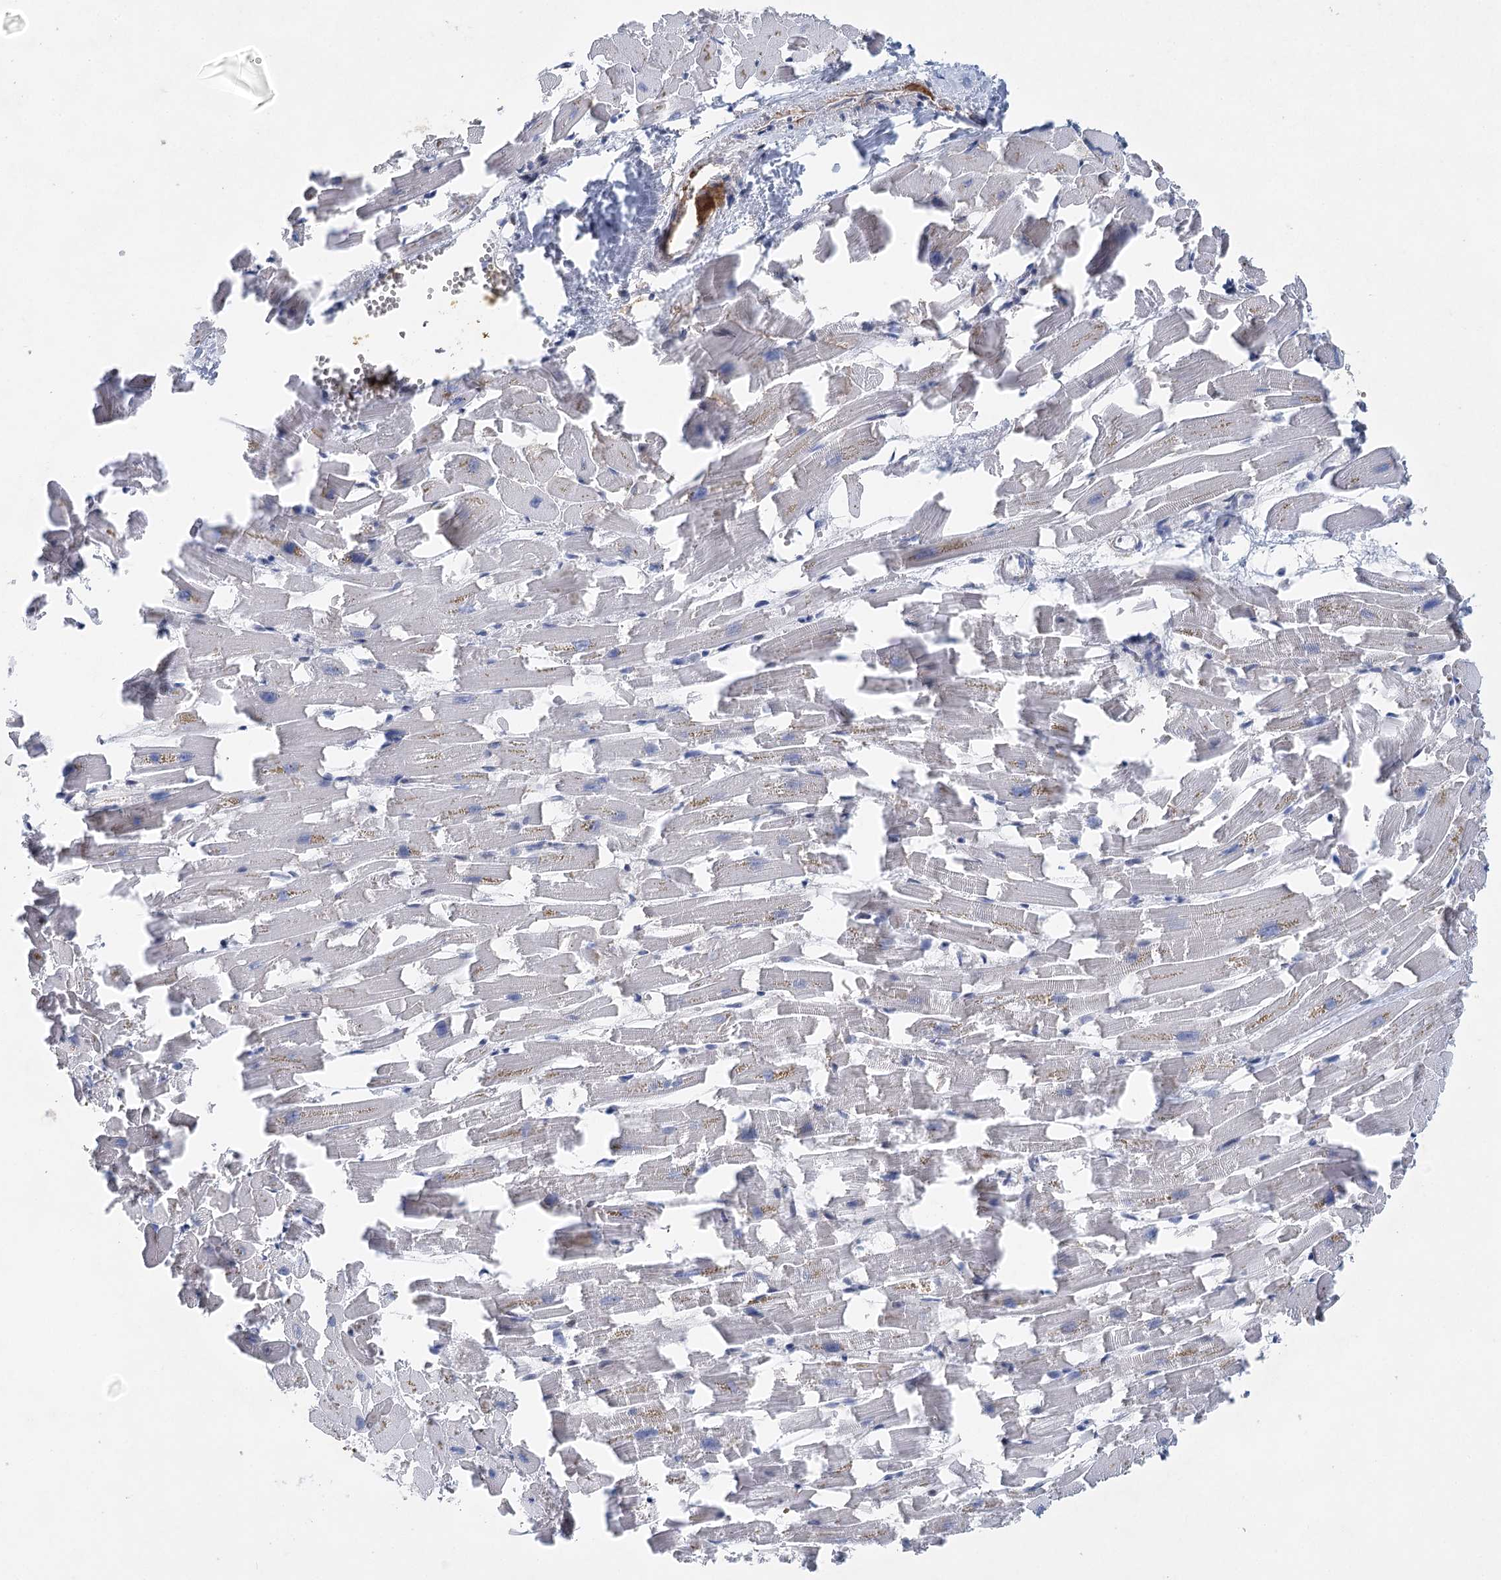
{"staining": {"intensity": "moderate", "quantity": "<25%", "location": "cytoplasmic/membranous,nuclear"}, "tissue": "heart muscle", "cell_type": "Cardiomyocytes", "image_type": "normal", "snomed": [{"axis": "morphology", "description": "Normal tissue, NOS"}, {"axis": "topography", "description": "Heart"}], "caption": "Approximately <25% of cardiomyocytes in normal heart muscle demonstrate moderate cytoplasmic/membranous,nuclear protein staining as visualized by brown immunohistochemical staining.", "gene": "CAMTA1", "patient": {"sex": "female", "age": 64}}